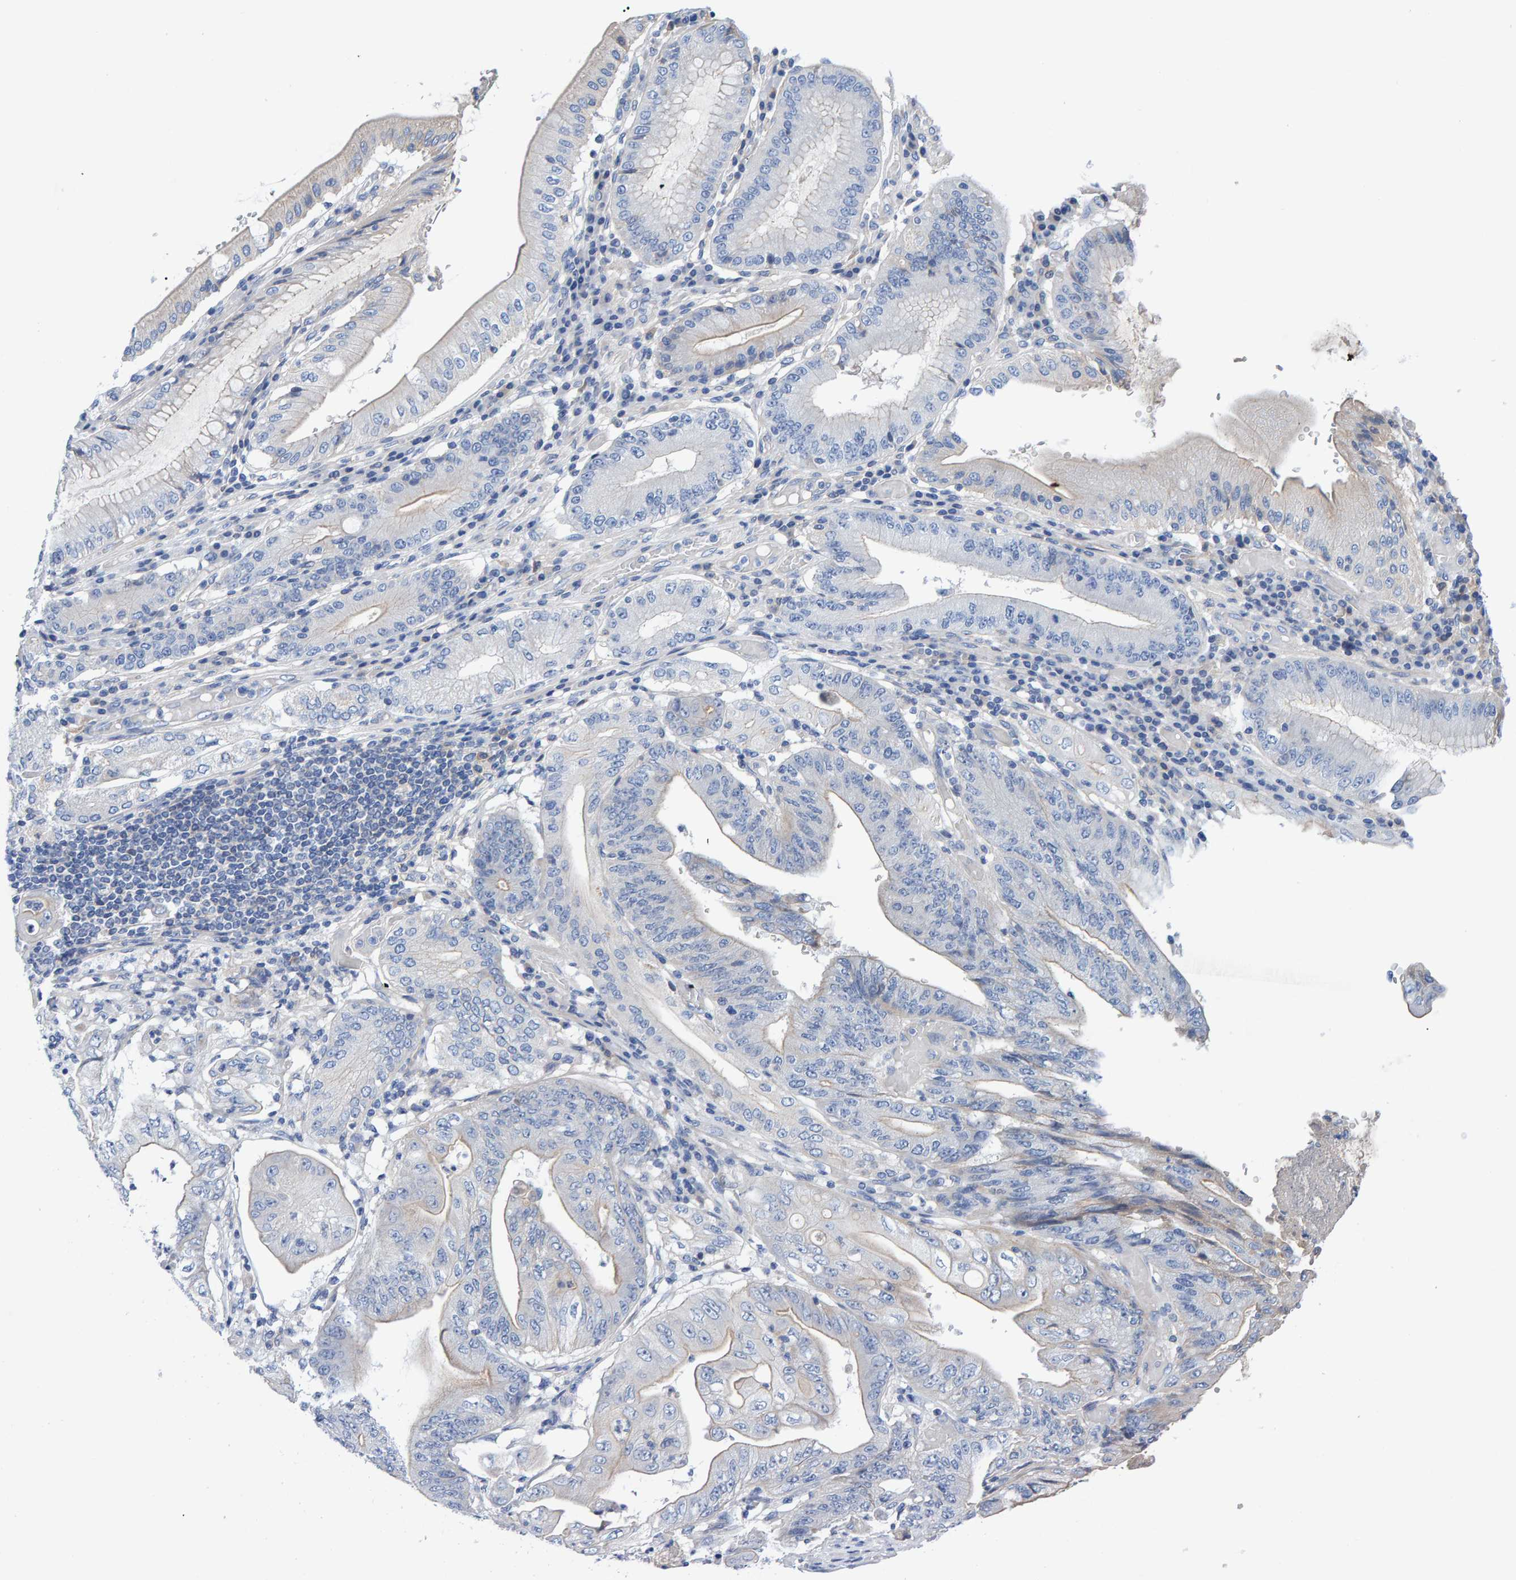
{"staining": {"intensity": "negative", "quantity": "none", "location": "none"}, "tissue": "stomach cancer", "cell_type": "Tumor cells", "image_type": "cancer", "snomed": [{"axis": "morphology", "description": "Adenocarcinoma, NOS"}, {"axis": "topography", "description": "Stomach"}], "caption": "The histopathology image shows no significant expression in tumor cells of stomach adenocarcinoma. The staining was performed using DAB (3,3'-diaminobenzidine) to visualize the protein expression in brown, while the nuclei were stained in blue with hematoxylin (Magnification: 20x).", "gene": "EFR3A", "patient": {"sex": "female", "age": 73}}